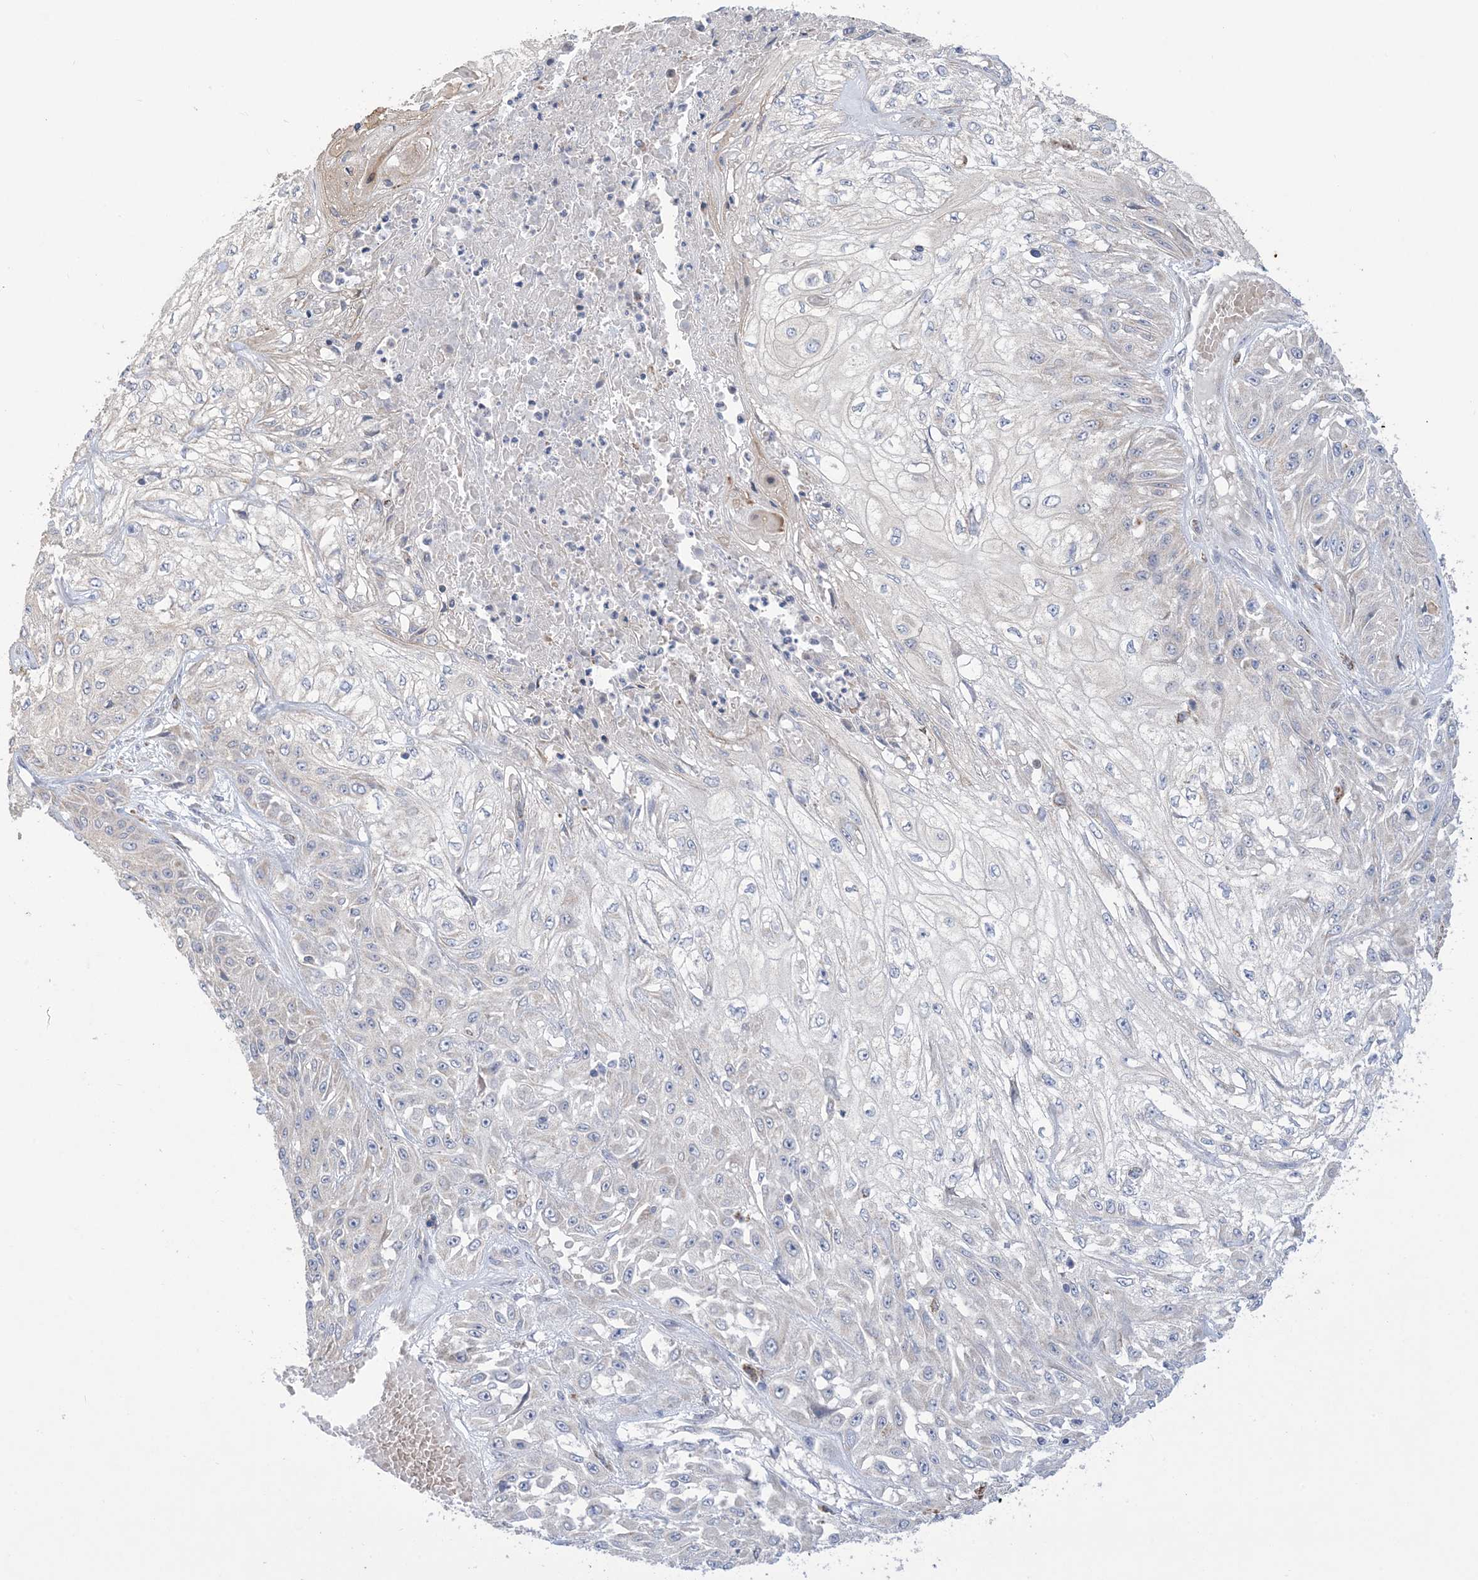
{"staining": {"intensity": "negative", "quantity": "none", "location": "none"}, "tissue": "skin cancer", "cell_type": "Tumor cells", "image_type": "cancer", "snomed": [{"axis": "morphology", "description": "Squamous cell carcinoma, NOS"}, {"axis": "morphology", "description": "Squamous cell carcinoma, metastatic, NOS"}, {"axis": "topography", "description": "Skin"}, {"axis": "topography", "description": "Lymph node"}], "caption": "The image displays no staining of tumor cells in skin cancer (metastatic squamous cell carcinoma).", "gene": "CLEC16A", "patient": {"sex": "male", "age": 75}}